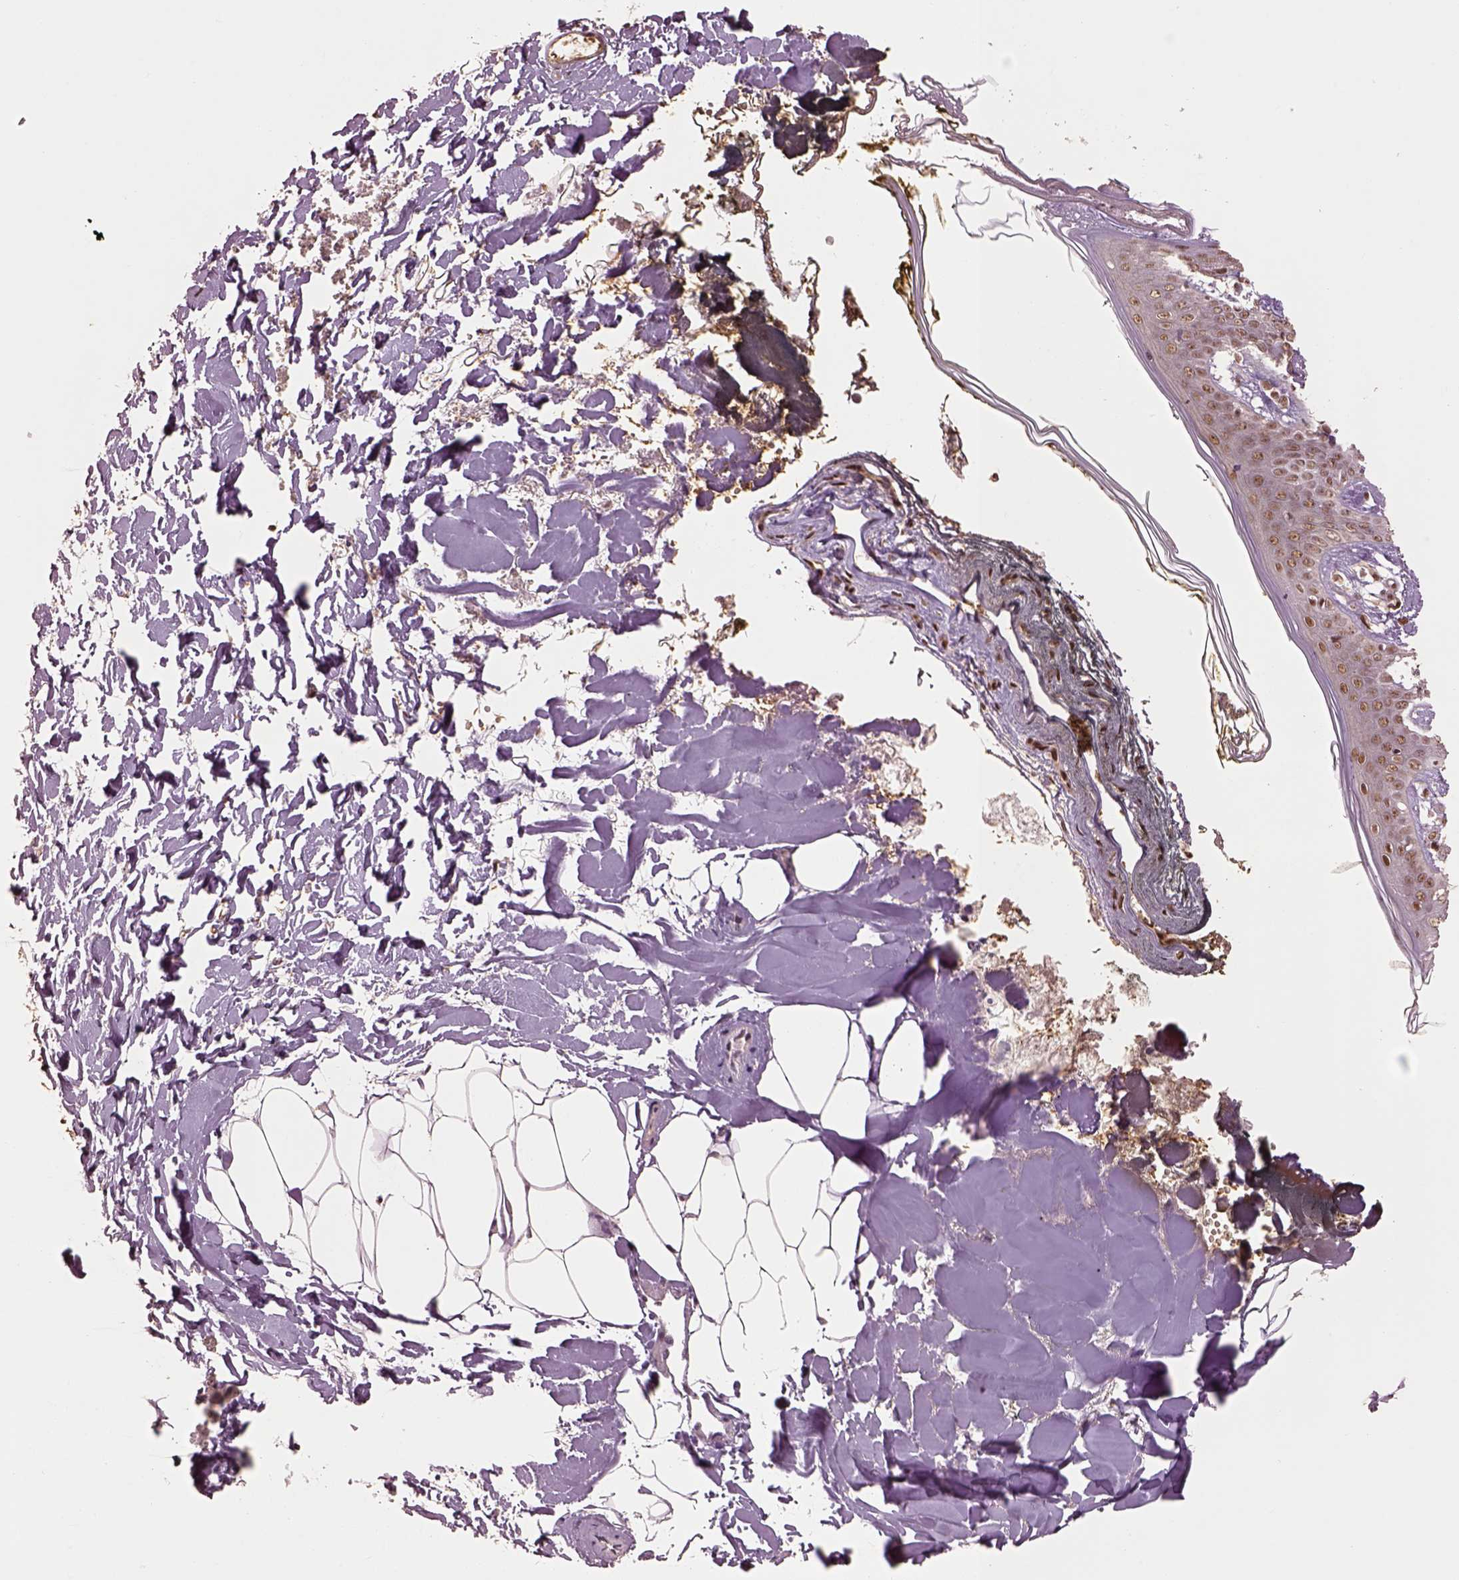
{"staining": {"intensity": "moderate", "quantity": ">75%", "location": "nuclear"}, "tissue": "skin", "cell_type": "Fibroblasts", "image_type": "normal", "snomed": [{"axis": "morphology", "description": "Normal tissue, NOS"}, {"axis": "topography", "description": "Skin"}], "caption": "Unremarkable skin demonstrates moderate nuclear positivity in approximately >75% of fibroblasts, visualized by immunohistochemistry.", "gene": "BRD9", "patient": {"sex": "female", "age": 34}}